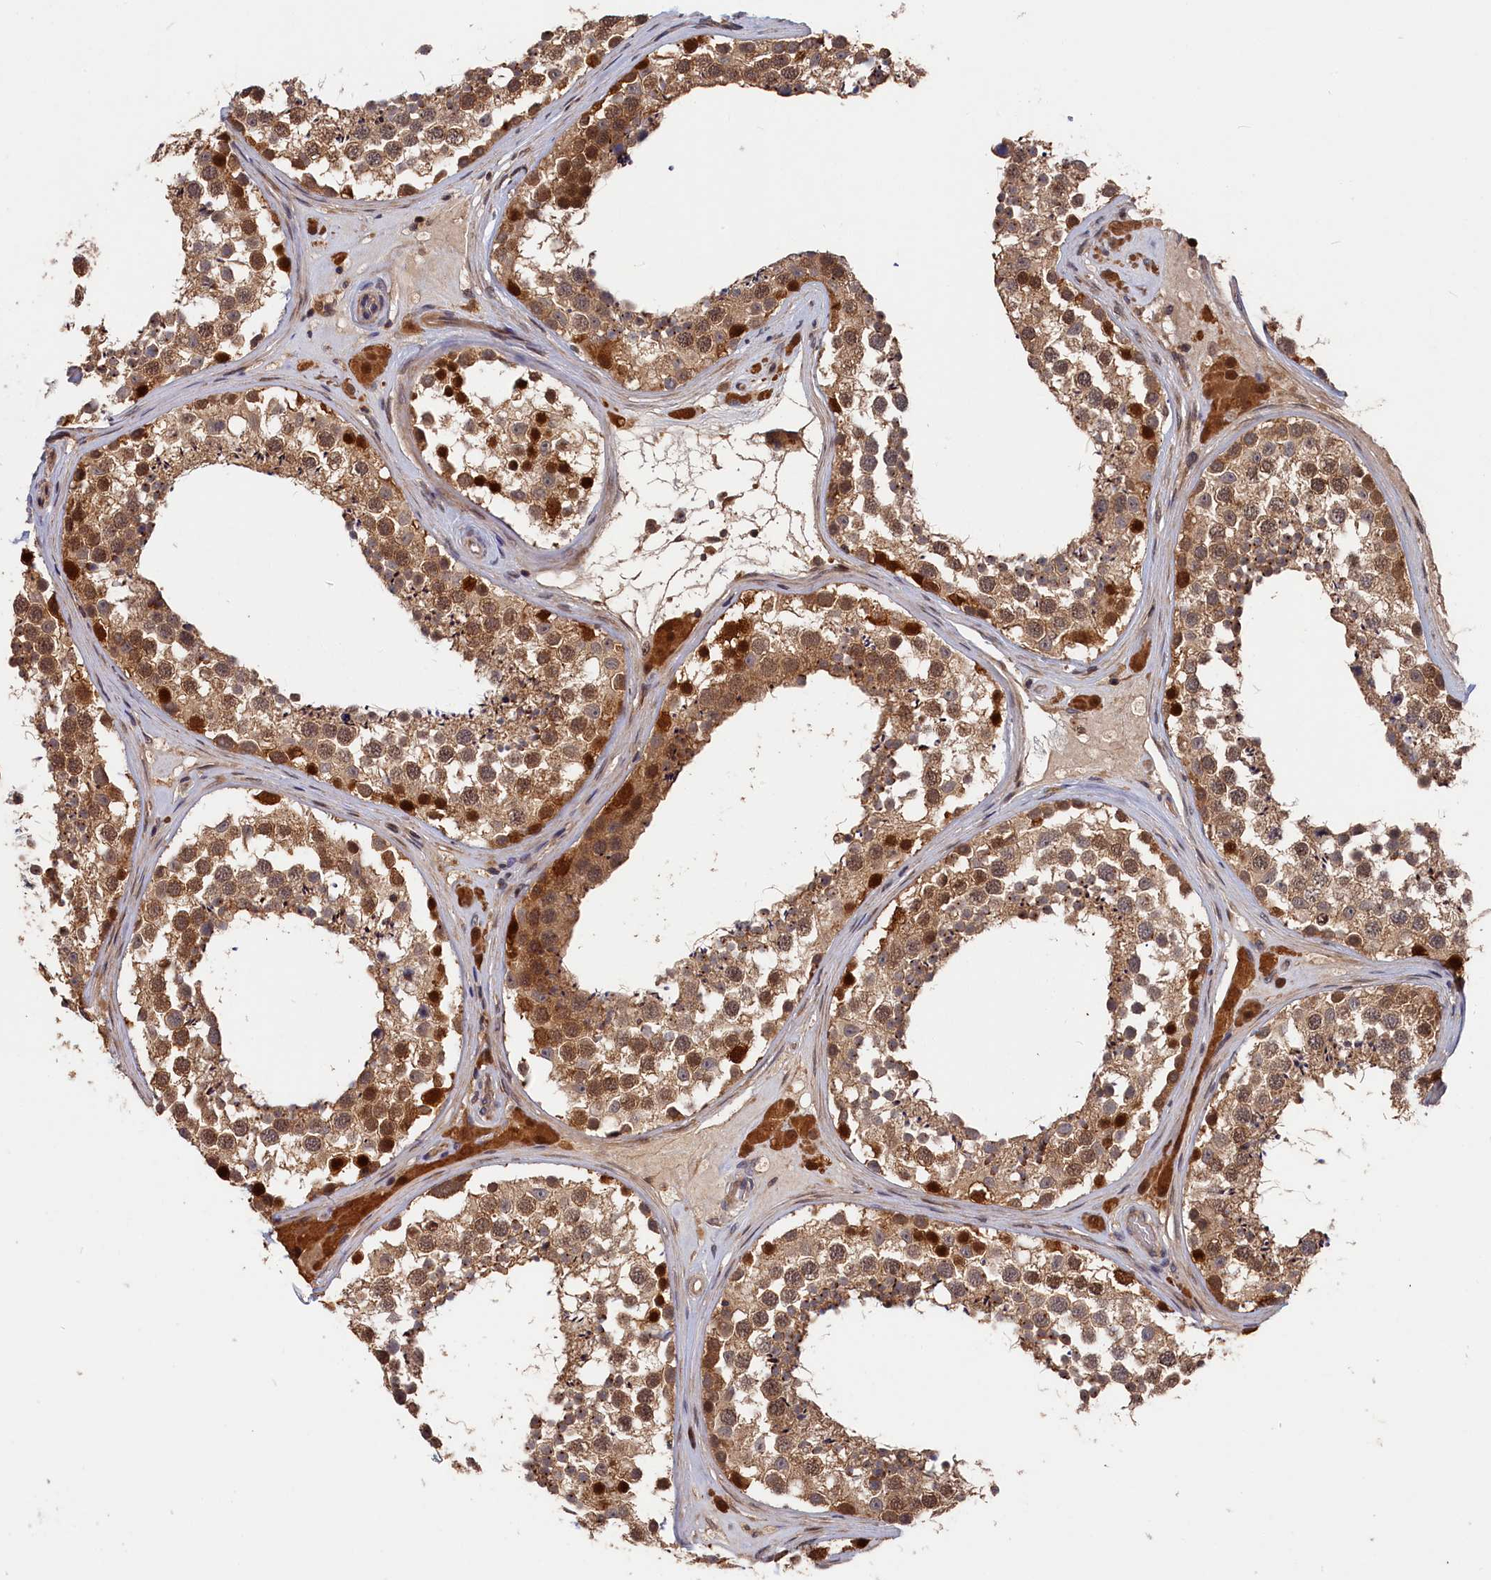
{"staining": {"intensity": "strong", "quantity": "25%-75%", "location": "cytoplasmic/membranous,nuclear"}, "tissue": "testis", "cell_type": "Cells in seminiferous ducts", "image_type": "normal", "snomed": [{"axis": "morphology", "description": "Normal tissue, NOS"}, {"axis": "topography", "description": "Testis"}], "caption": "DAB (3,3'-diaminobenzidine) immunohistochemical staining of benign testis shows strong cytoplasmic/membranous,nuclear protein positivity in about 25%-75% of cells in seminiferous ducts.", "gene": "RMI2", "patient": {"sex": "male", "age": 46}}